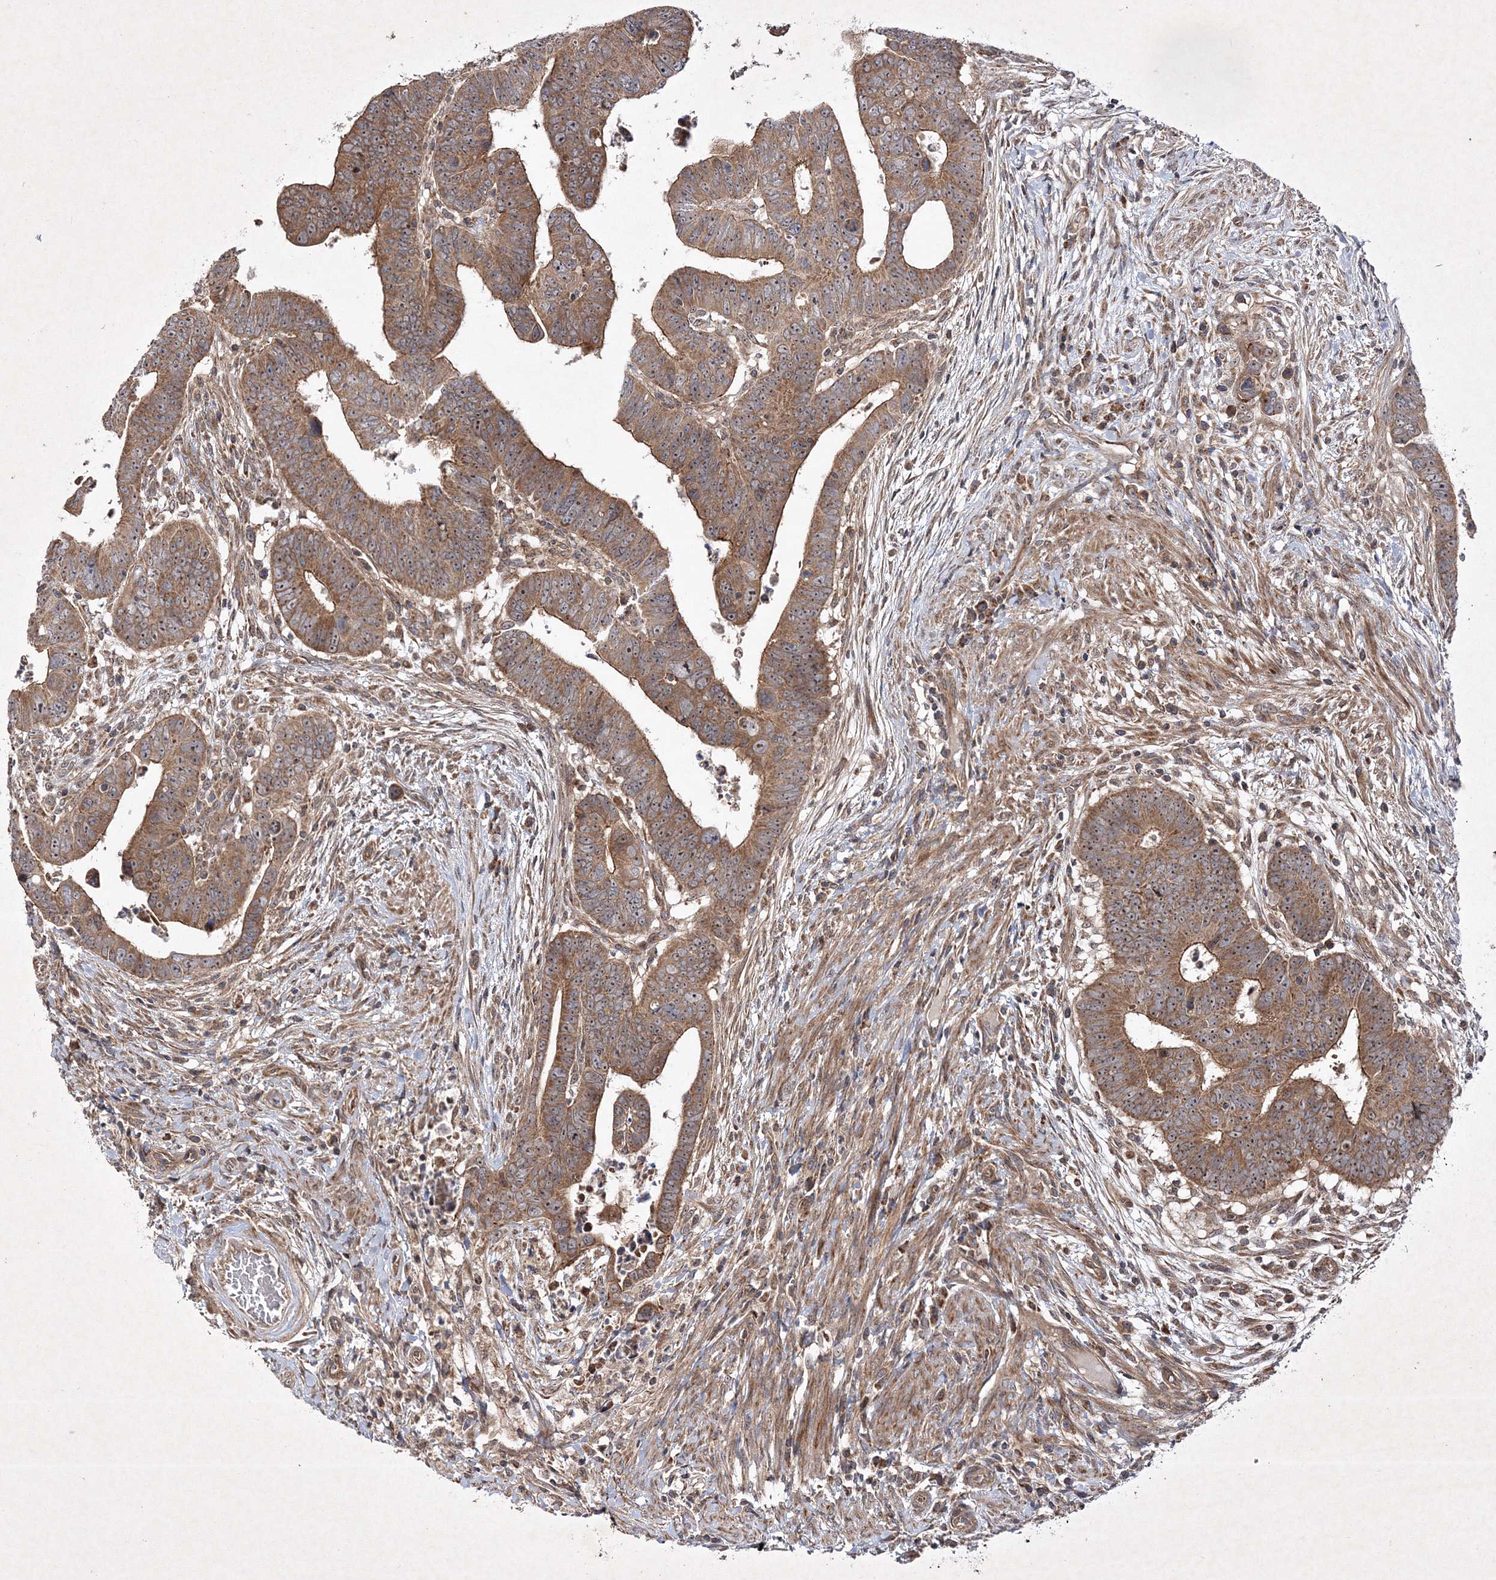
{"staining": {"intensity": "moderate", "quantity": ">75%", "location": "cytoplasmic/membranous"}, "tissue": "colorectal cancer", "cell_type": "Tumor cells", "image_type": "cancer", "snomed": [{"axis": "morphology", "description": "Normal tissue, NOS"}, {"axis": "morphology", "description": "Adenocarcinoma, NOS"}, {"axis": "topography", "description": "Rectum"}], "caption": "Colorectal adenocarcinoma stained for a protein exhibits moderate cytoplasmic/membranous positivity in tumor cells.", "gene": "SCRN3", "patient": {"sex": "female", "age": 65}}